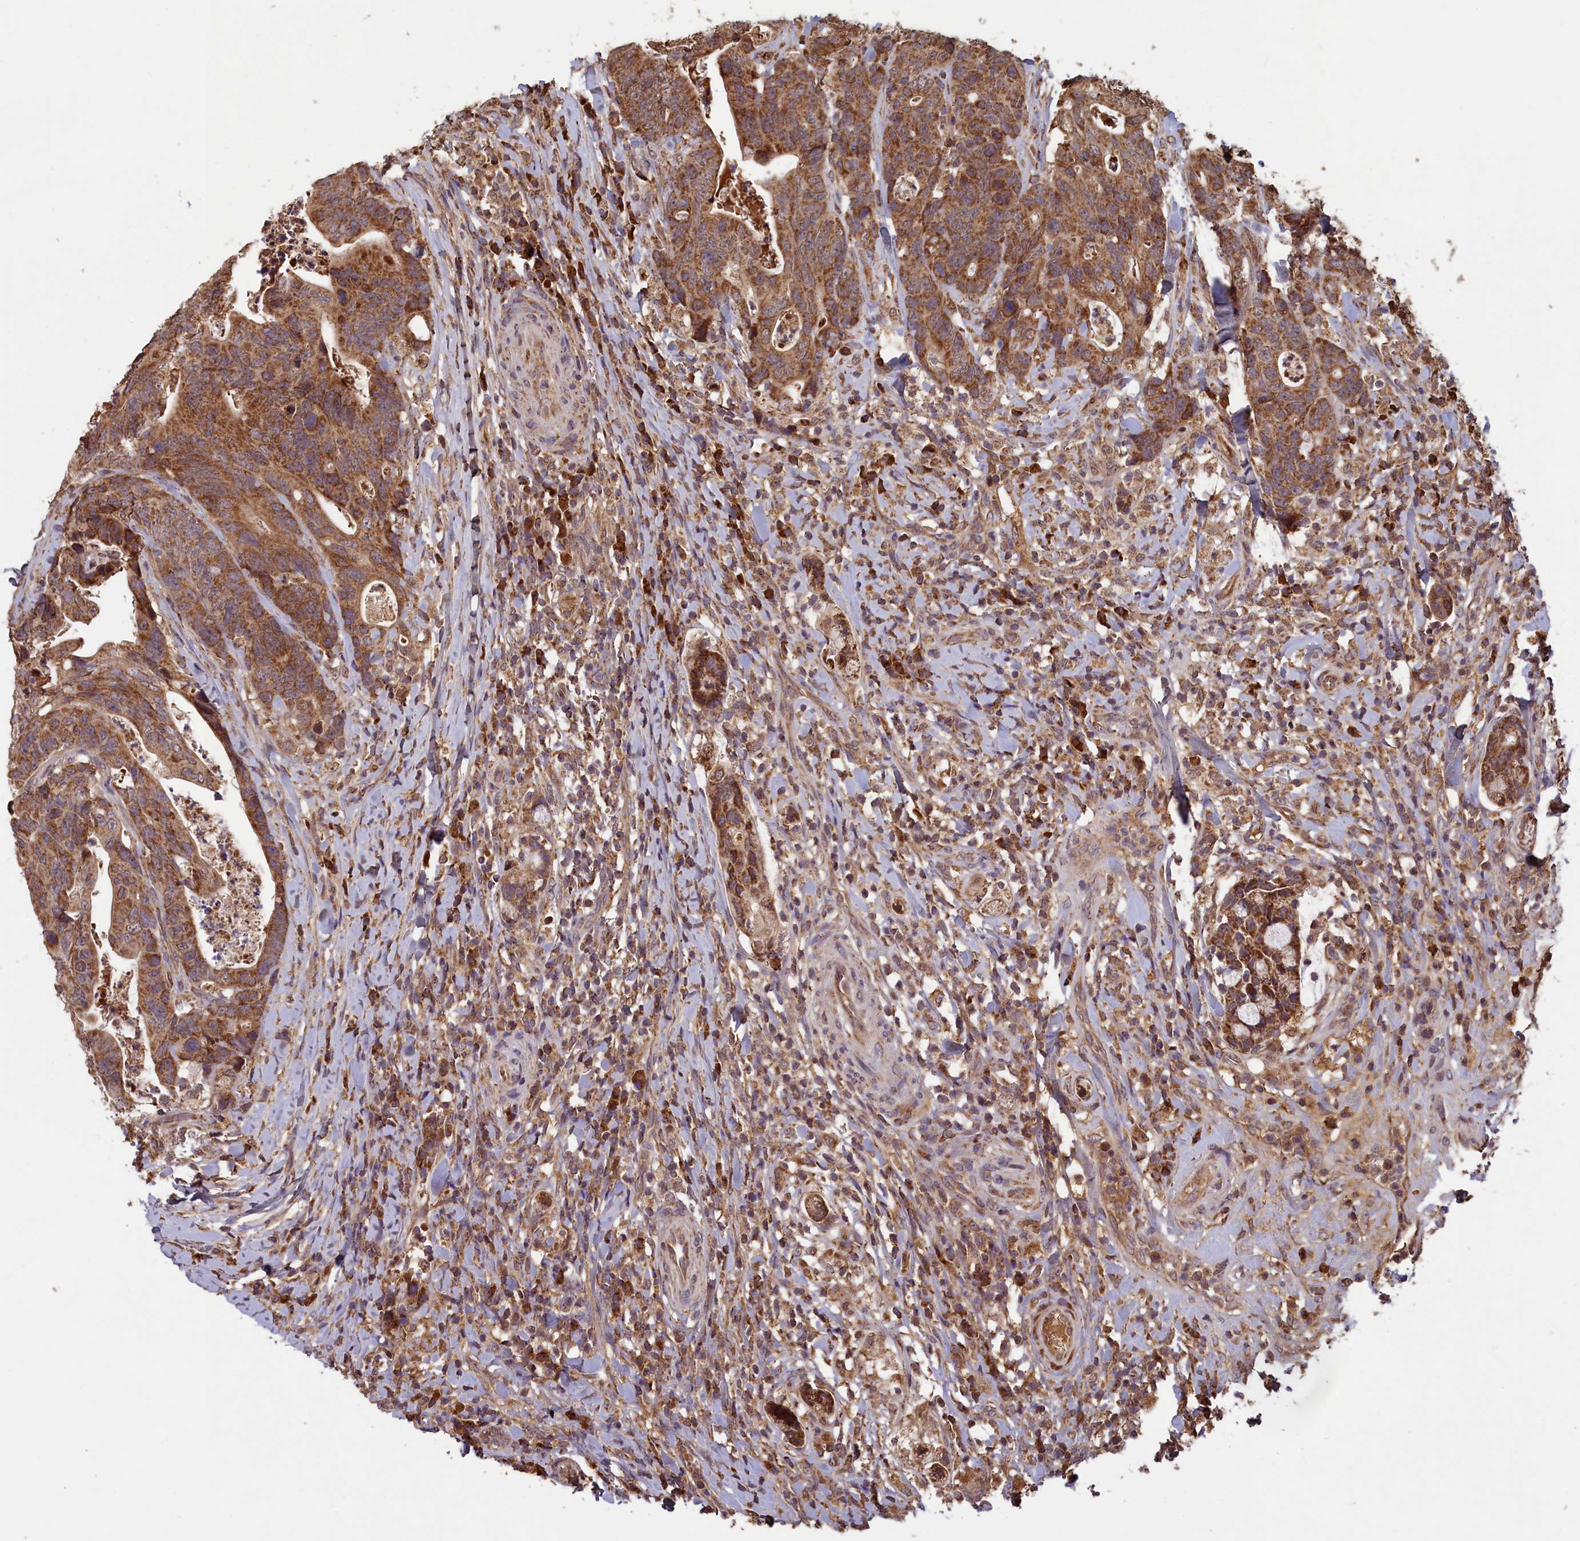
{"staining": {"intensity": "moderate", "quantity": ">75%", "location": "cytoplasmic/membranous"}, "tissue": "colorectal cancer", "cell_type": "Tumor cells", "image_type": "cancer", "snomed": [{"axis": "morphology", "description": "Adenocarcinoma, NOS"}, {"axis": "topography", "description": "Colon"}], "caption": "Immunohistochemical staining of colorectal cancer exhibits medium levels of moderate cytoplasmic/membranous expression in approximately >75% of tumor cells. Using DAB (3,3'-diaminobenzidine) (brown) and hematoxylin (blue) stains, captured at high magnification using brightfield microscopy.", "gene": "CCDC15", "patient": {"sex": "female", "age": 82}}